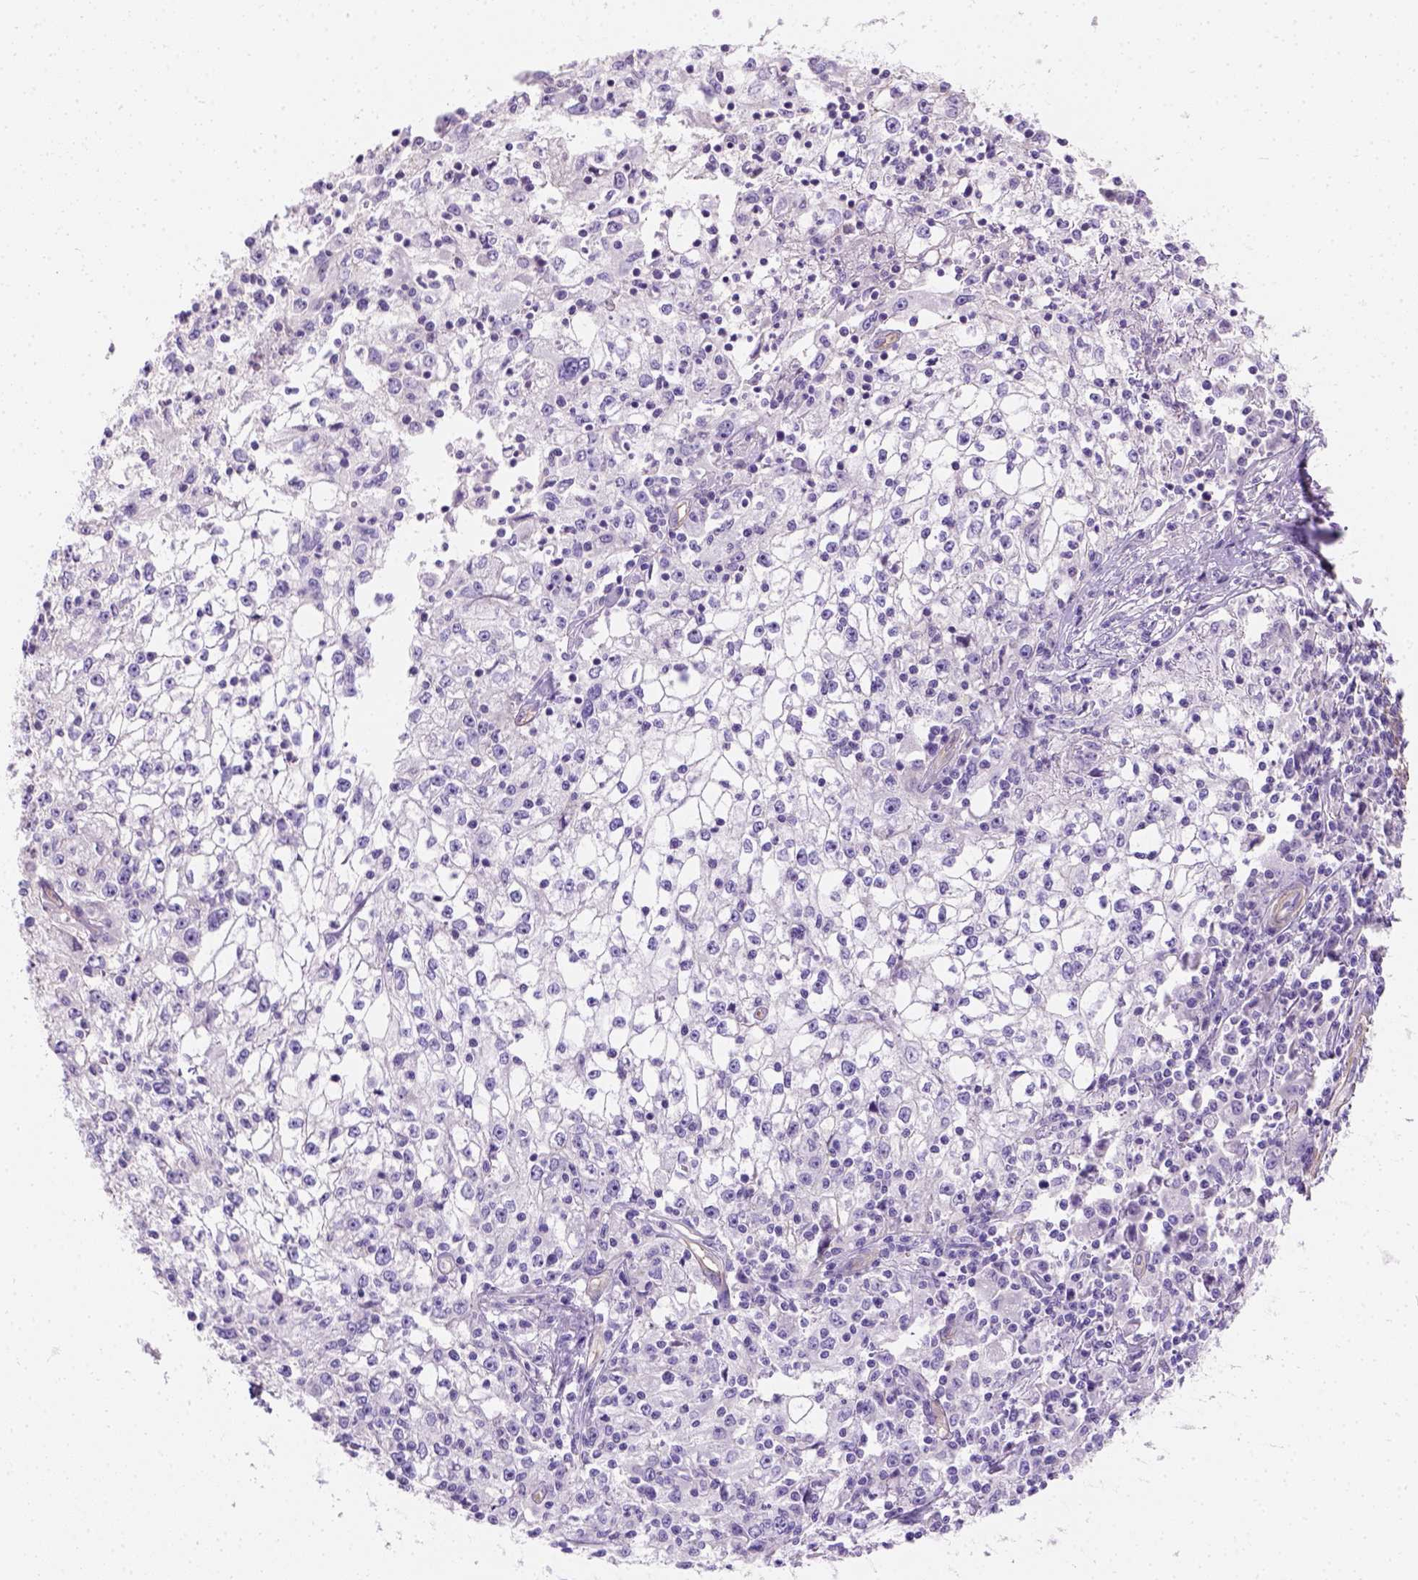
{"staining": {"intensity": "negative", "quantity": "none", "location": "none"}, "tissue": "cervical cancer", "cell_type": "Tumor cells", "image_type": "cancer", "snomed": [{"axis": "morphology", "description": "Squamous cell carcinoma, NOS"}, {"axis": "topography", "description": "Cervix"}], "caption": "High power microscopy micrograph of an immunohistochemistry (IHC) micrograph of cervical squamous cell carcinoma, revealing no significant expression in tumor cells. The staining is performed using DAB (3,3'-diaminobenzidine) brown chromogen with nuclei counter-stained in using hematoxylin.", "gene": "PHF7", "patient": {"sex": "female", "age": 85}}